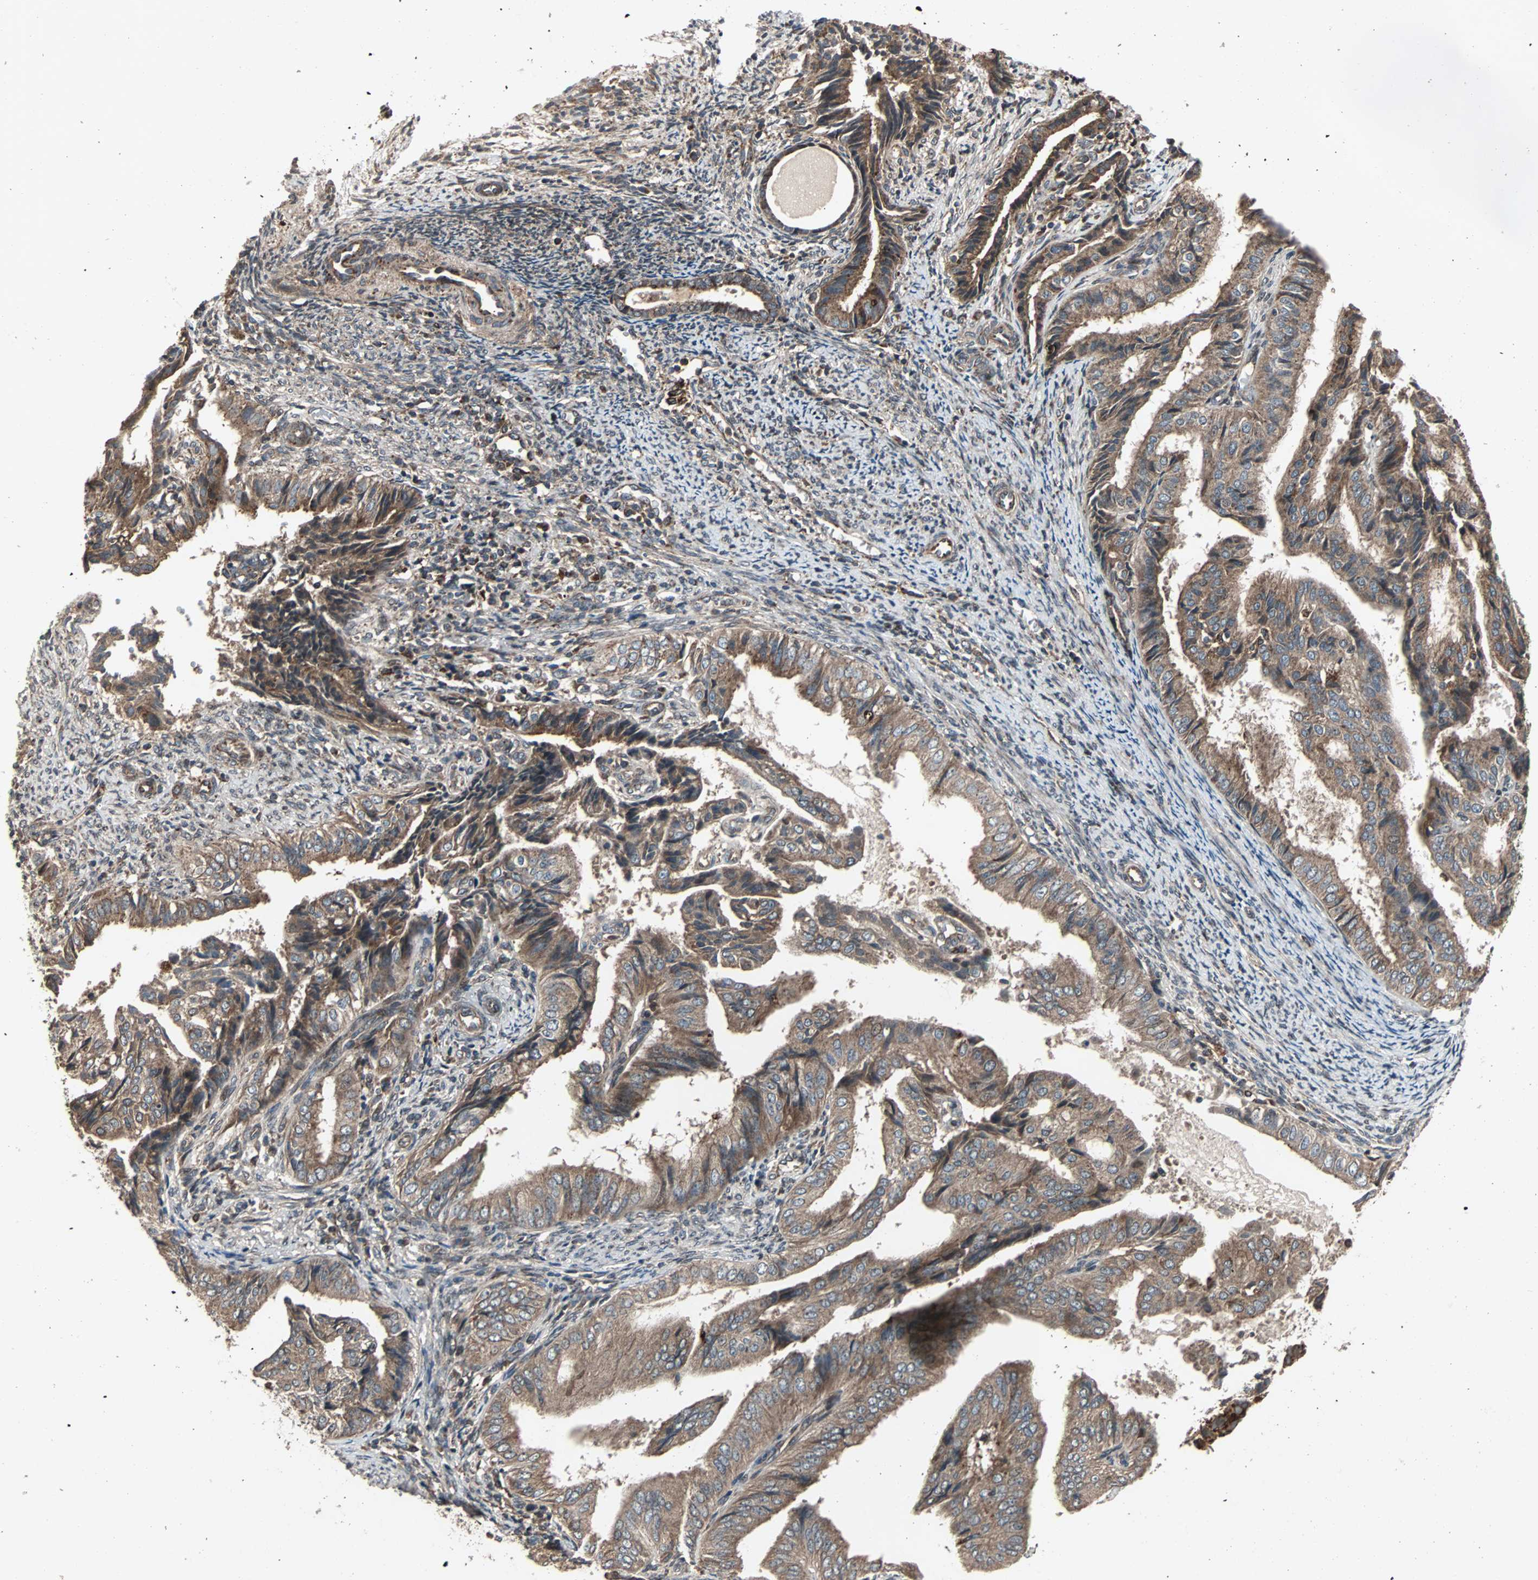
{"staining": {"intensity": "moderate", "quantity": ">75%", "location": "cytoplasmic/membranous"}, "tissue": "endometrial cancer", "cell_type": "Tumor cells", "image_type": "cancer", "snomed": [{"axis": "morphology", "description": "Adenocarcinoma, NOS"}, {"axis": "topography", "description": "Endometrium"}], "caption": "Protein expression analysis of adenocarcinoma (endometrial) shows moderate cytoplasmic/membranous staining in about >75% of tumor cells.", "gene": "RAB7A", "patient": {"sex": "female", "age": 58}}